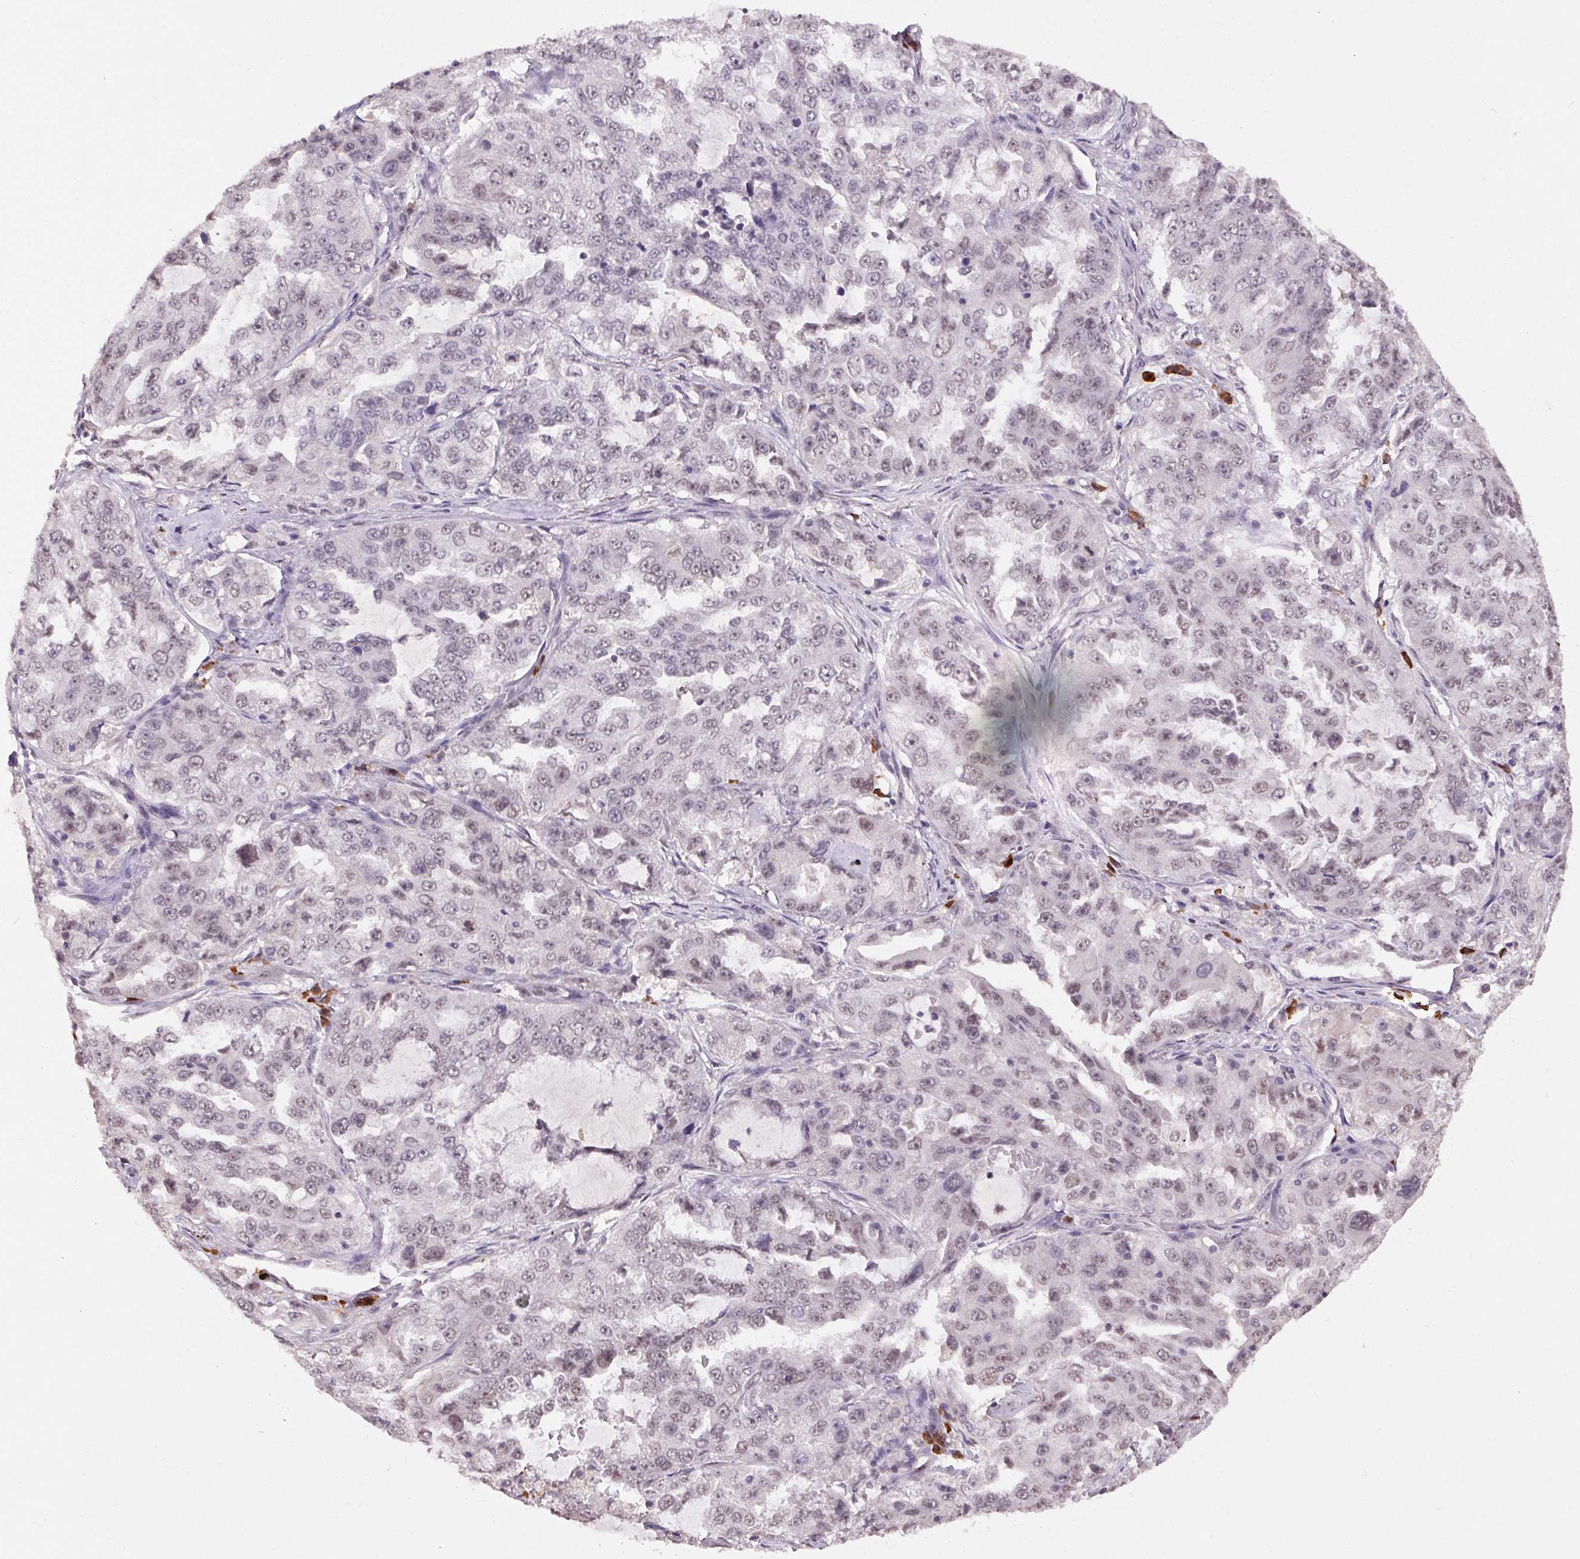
{"staining": {"intensity": "weak", "quantity": "<25%", "location": "nuclear"}, "tissue": "lung cancer", "cell_type": "Tumor cells", "image_type": "cancer", "snomed": [{"axis": "morphology", "description": "Adenocarcinoma, NOS"}, {"axis": "topography", "description": "Lung"}], "caption": "There is no significant positivity in tumor cells of lung cancer (adenocarcinoma).", "gene": "ZBTB4", "patient": {"sex": "female", "age": 61}}